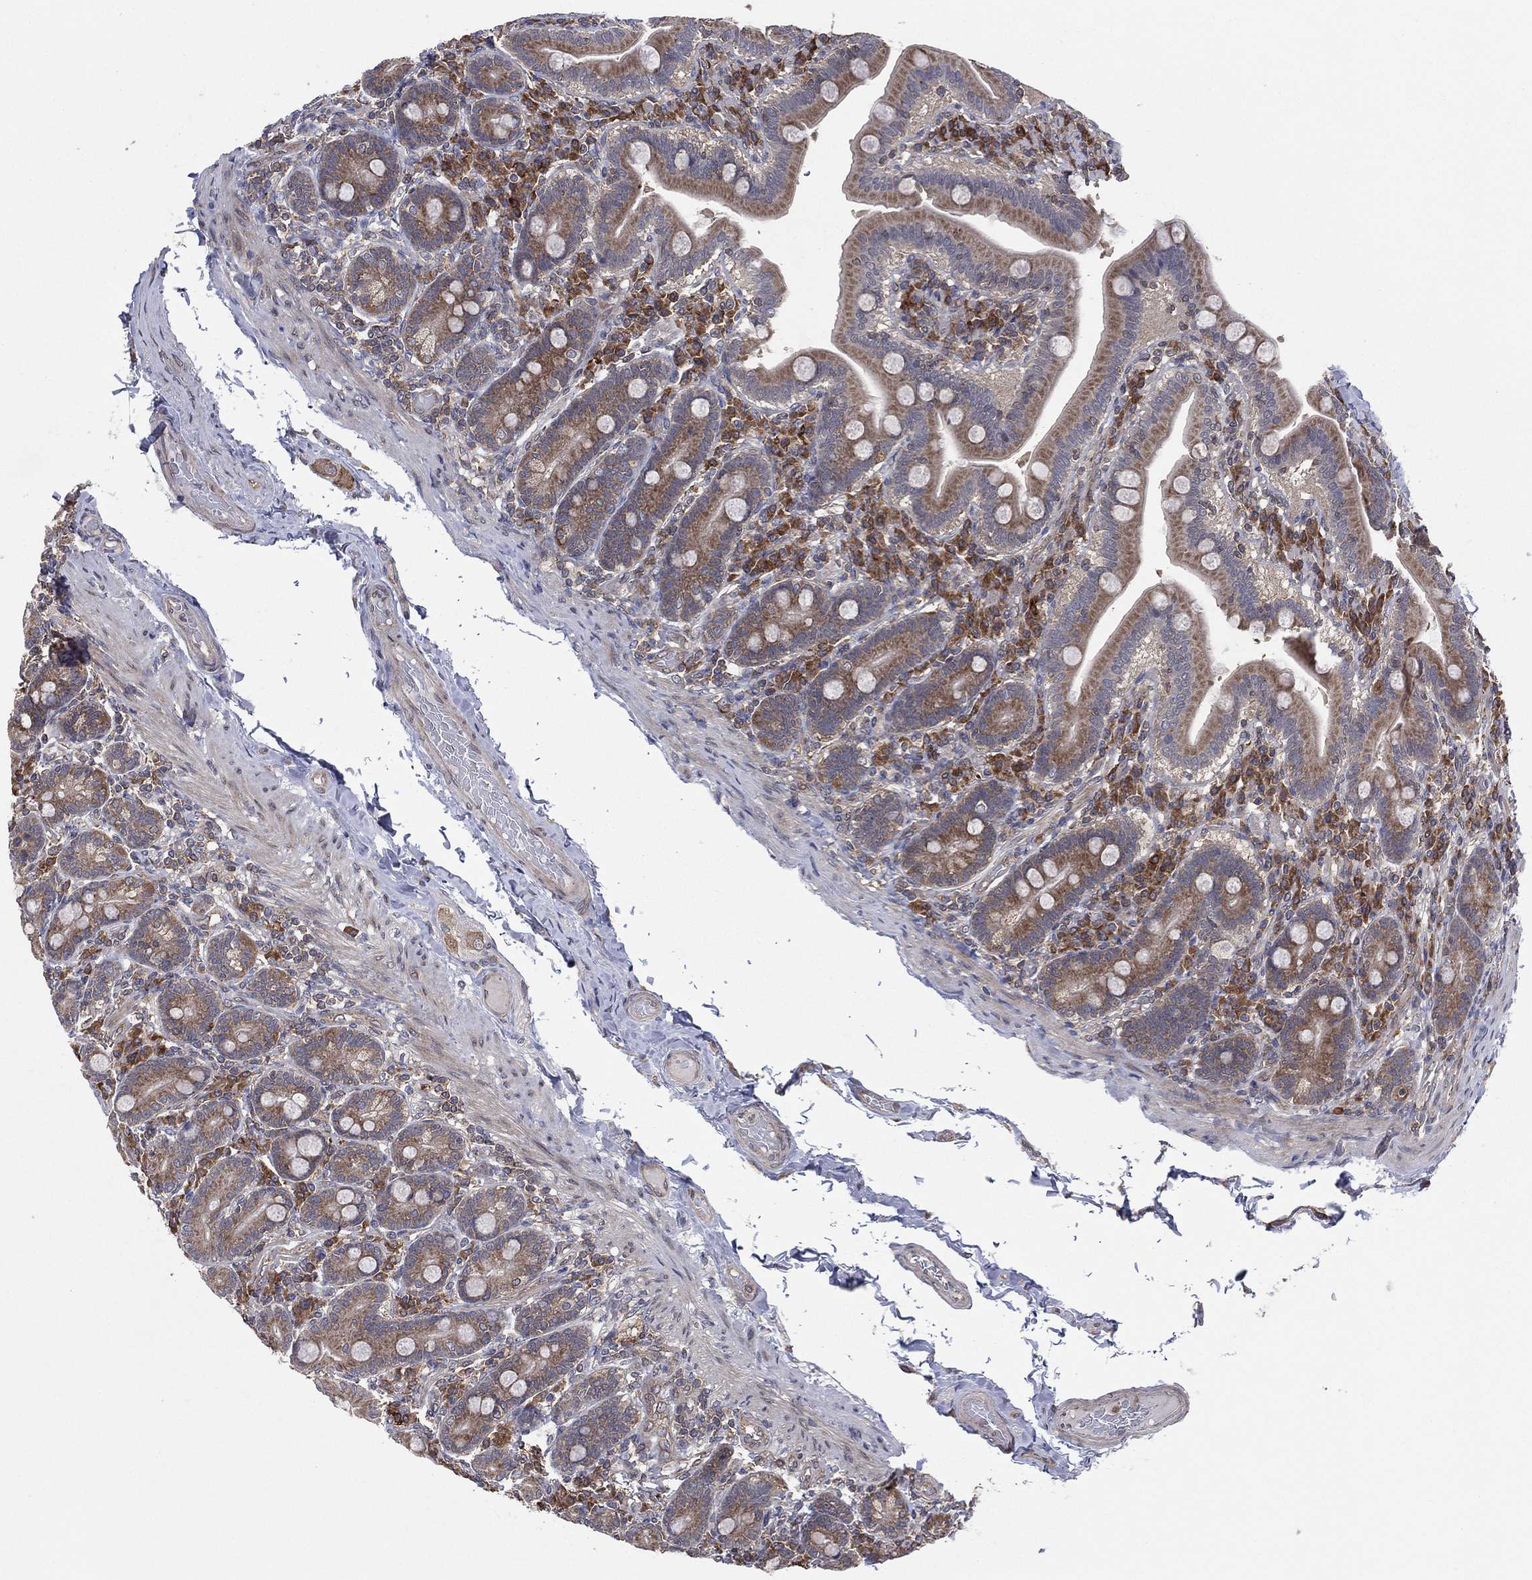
{"staining": {"intensity": "moderate", "quantity": "25%-75%", "location": "cytoplasmic/membranous"}, "tissue": "small intestine", "cell_type": "Glandular cells", "image_type": "normal", "snomed": [{"axis": "morphology", "description": "Normal tissue, NOS"}, {"axis": "topography", "description": "Small intestine"}], "caption": "Protein expression analysis of normal small intestine exhibits moderate cytoplasmic/membranous expression in approximately 25%-75% of glandular cells.", "gene": "C2orf76", "patient": {"sex": "male", "age": 66}}